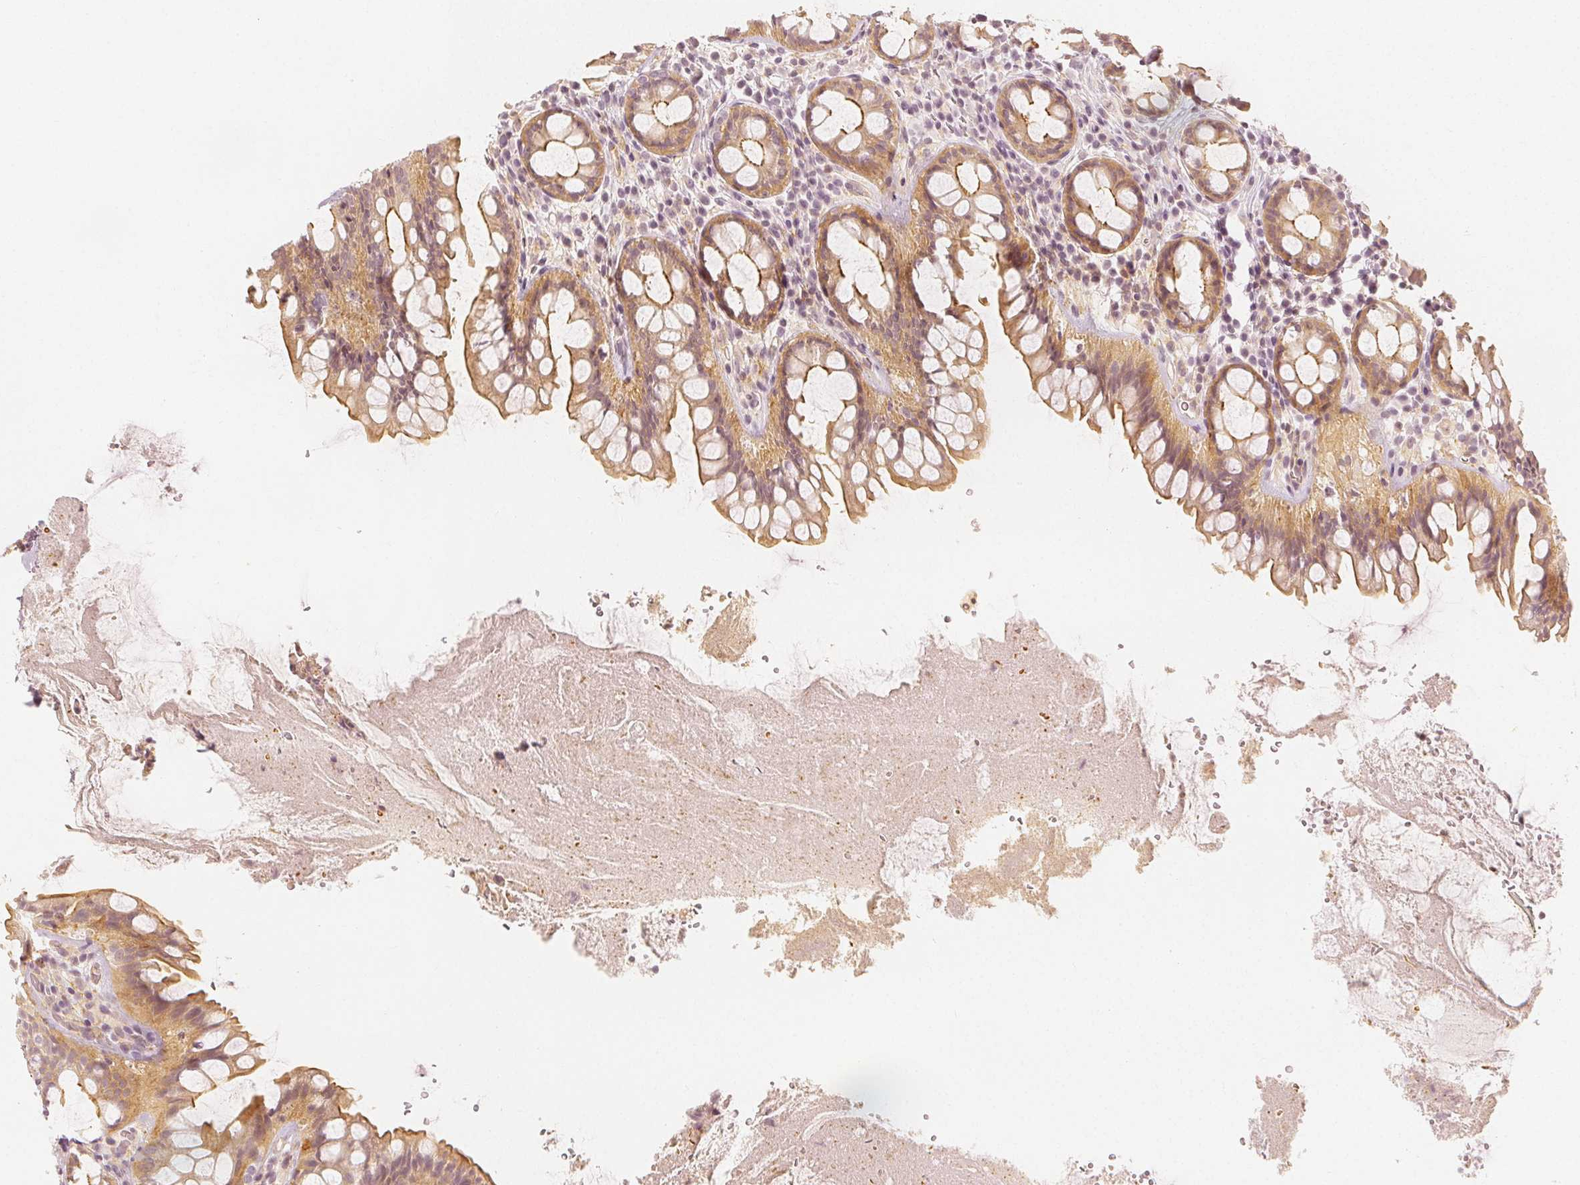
{"staining": {"intensity": "moderate", "quantity": ">75%", "location": "cytoplasmic/membranous"}, "tissue": "rectum", "cell_type": "Glandular cells", "image_type": "normal", "snomed": [{"axis": "morphology", "description": "Normal tissue, NOS"}, {"axis": "topography", "description": "Rectum"}], "caption": "Immunohistochemistry (IHC) histopathology image of unremarkable rectum: rectum stained using immunohistochemistry demonstrates medium levels of moderate protein expression localized specifically in the cytoplasmic/membranous of glandular cells, appearing as a cytoplasmic/membranous brown color.", "gene": "ARHGAP26", "patient": {"sex": "female", "age": 69}}